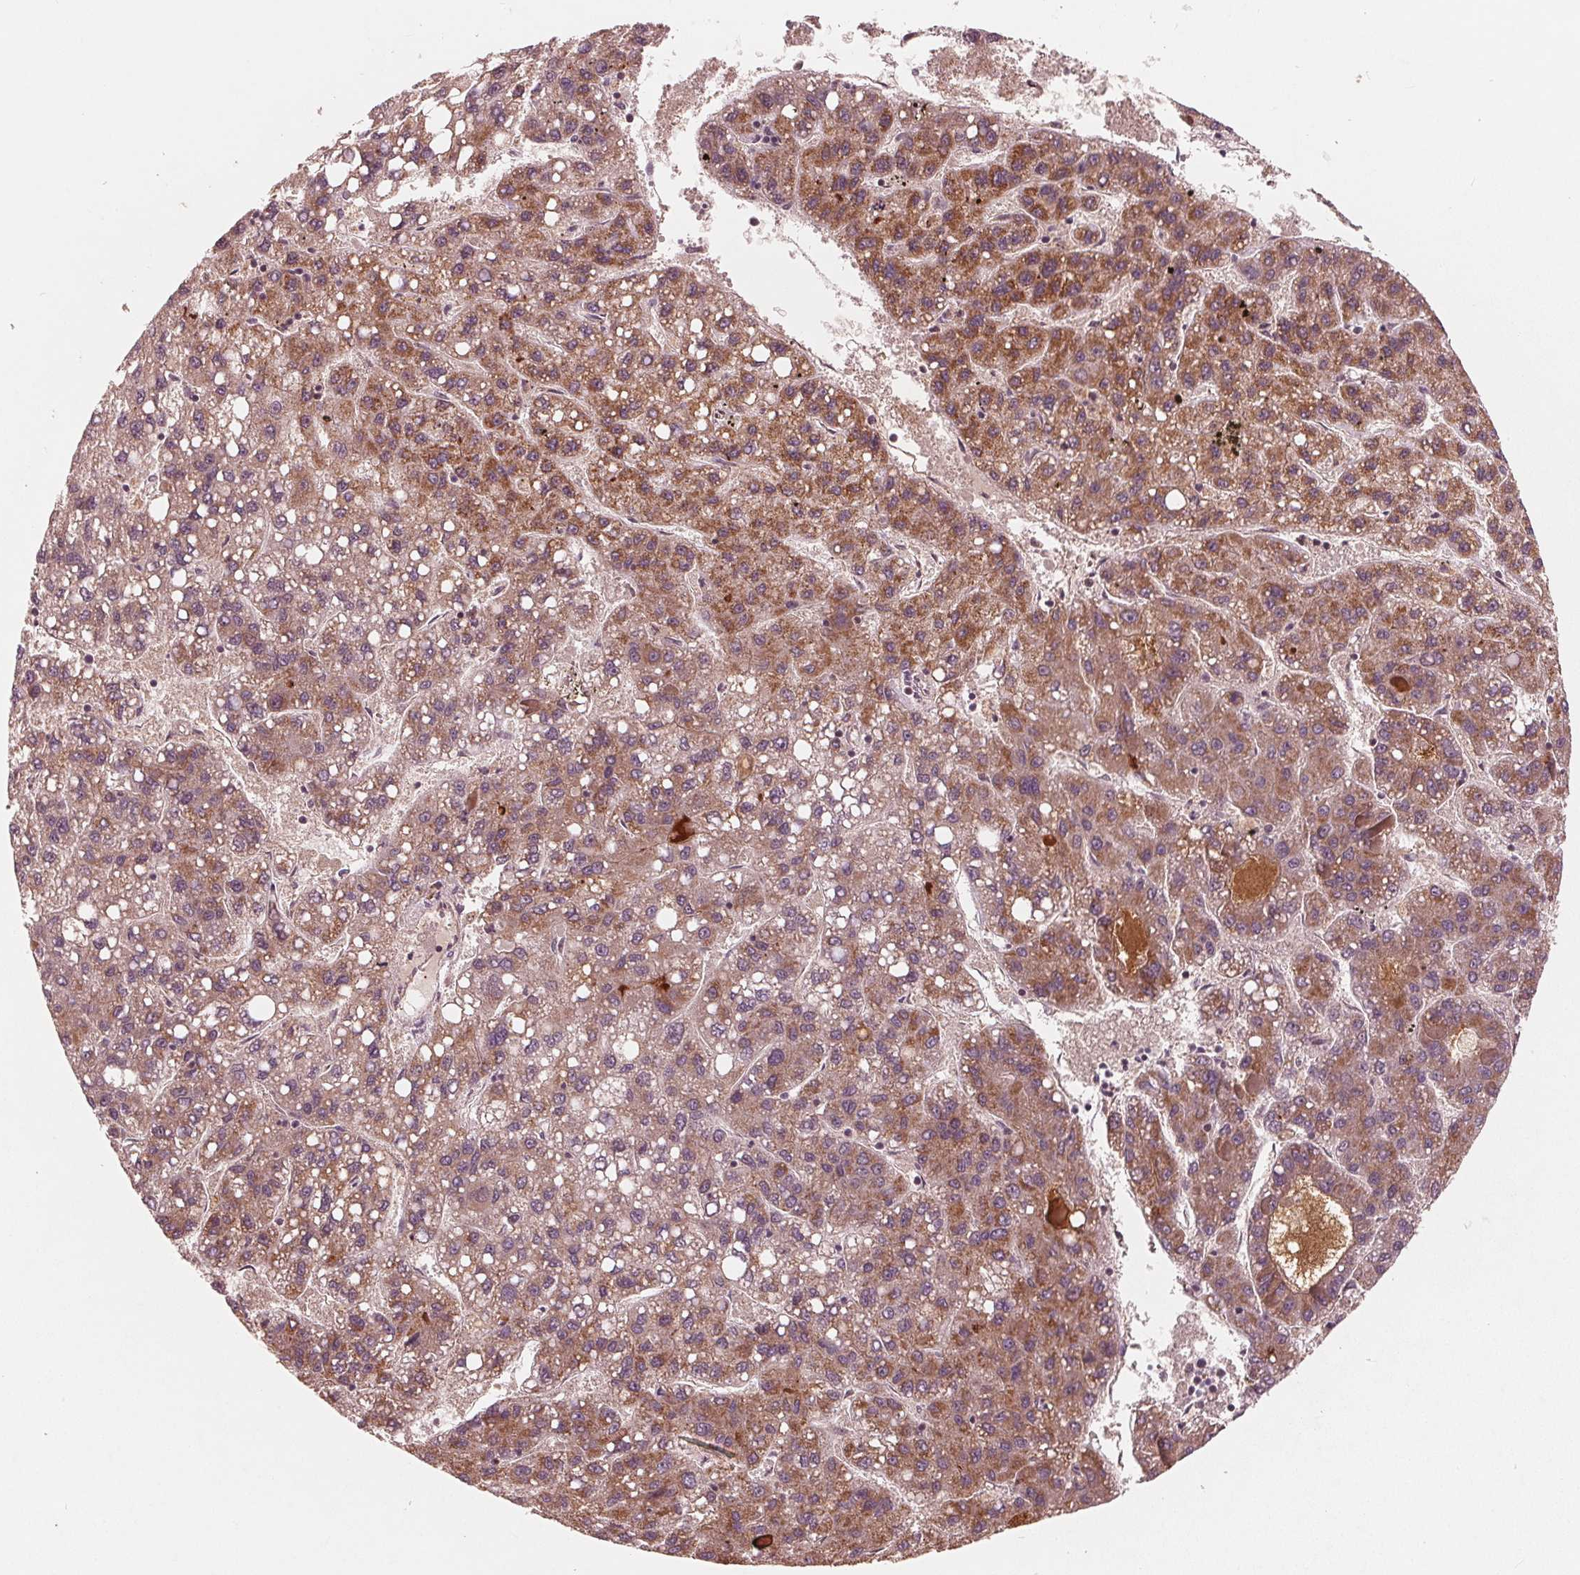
{"staining": {"intensity": "moderate", "quantity": "25%-75%", "location": "cytoplasmic/membranous"}, "tissue": "liver cancer", "cell_type": "Tumor cells", "image_type": "cancer", "snomed": [{"axis": "morphology", "description": "Carcinoma, Hepatocellular, NOS"}, {"axis": "topography", "description": "Liver"}], "caption": "A high-resolution micrograph shows immunohistochemistry staining of liver cancer, which demonstrates moderate cytoplasmic/membranous staining in approximately 25%-75% of tumor cells.", "gene": "UBALD1", "patient": {"sex": "female", "age": 82}}